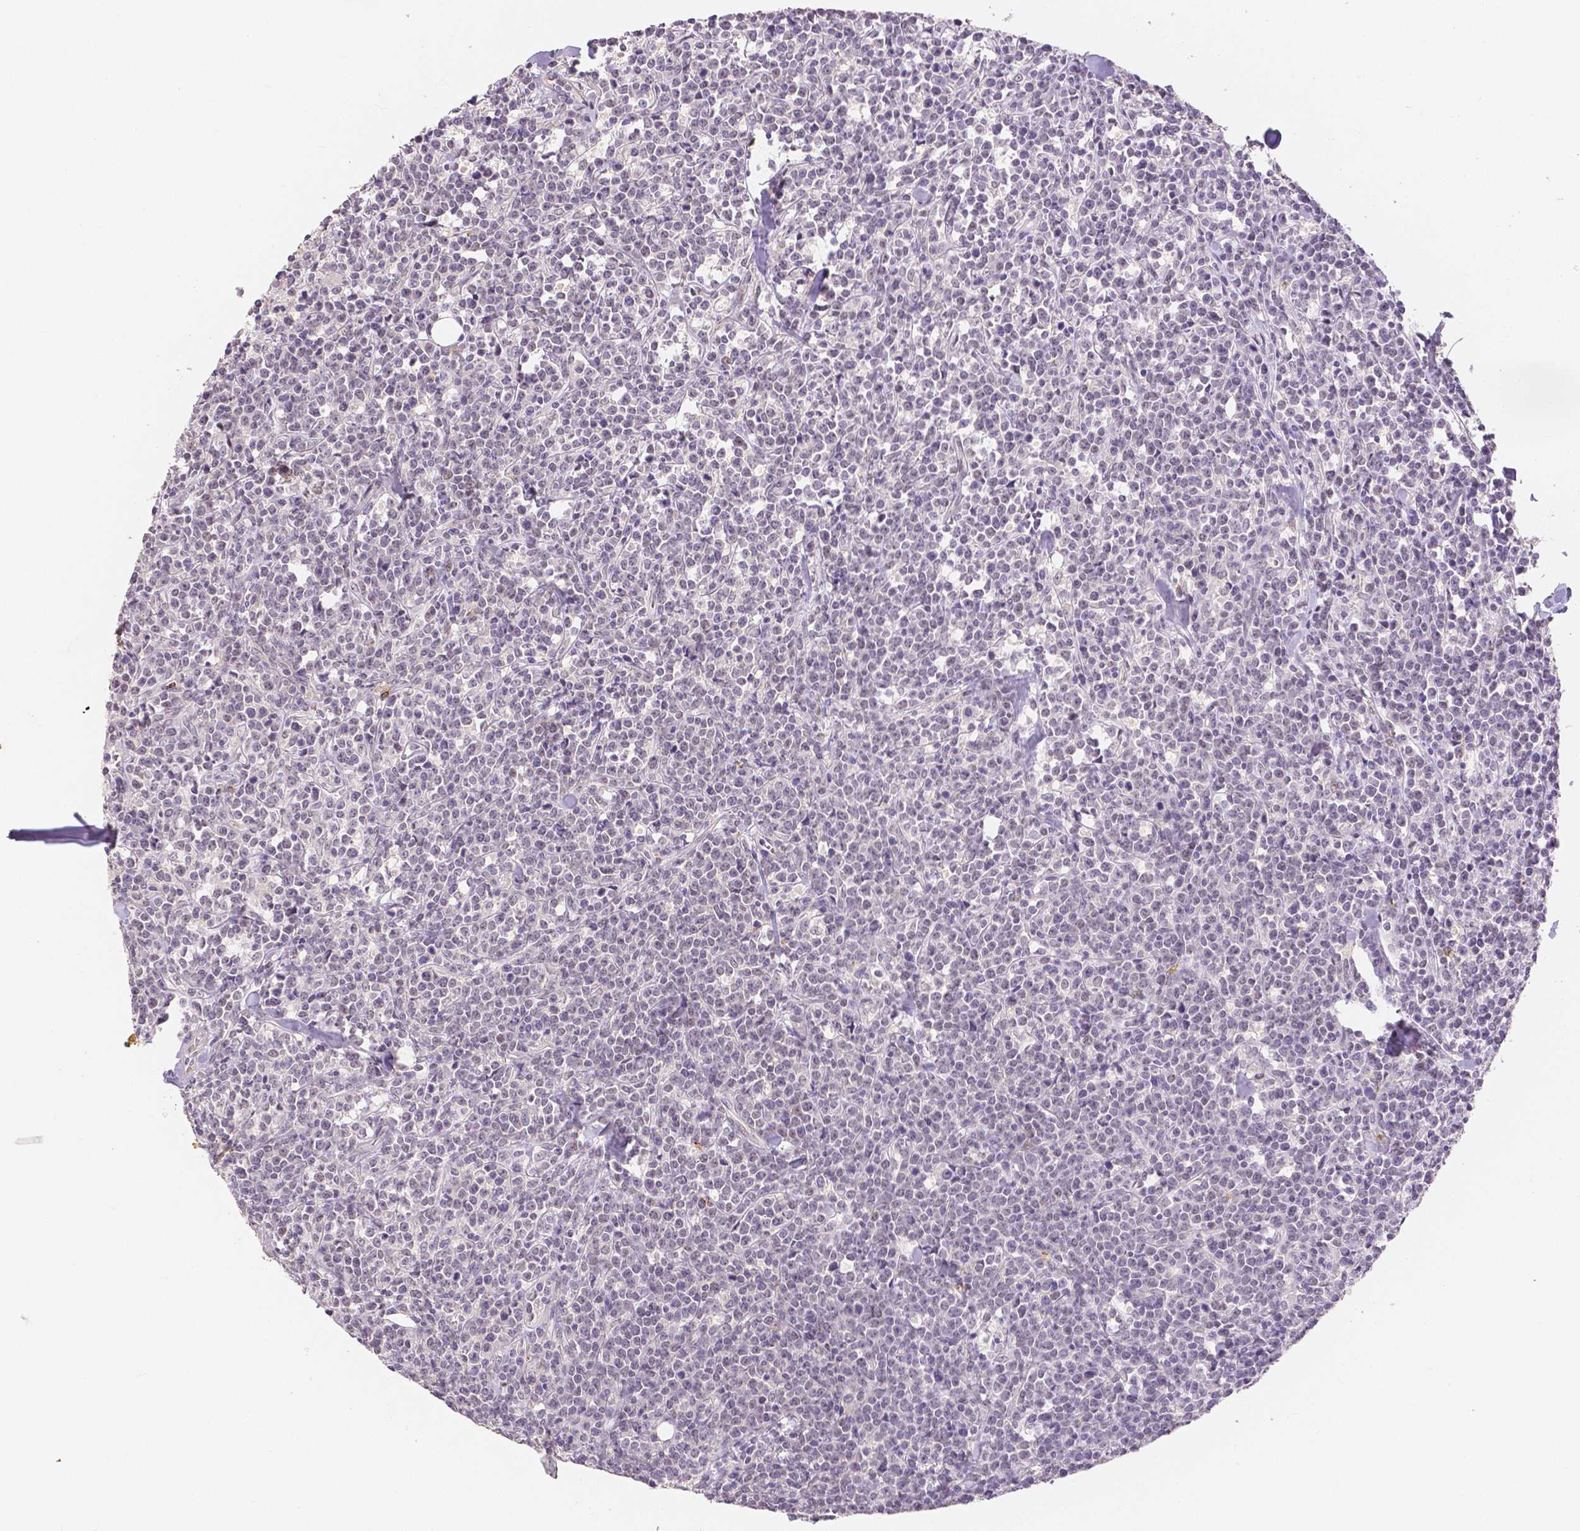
{"staining": {"intensity": "negative", "quantity": "none", "location": "none"}, "tissue": "lymphoma", "cell_type": "Tumor cells", "image_type": "cancer", "snomed": [{"axis": "morphology", "description": "Malignant lymphoma, non-Hodgkin's type, High grade"}, {"axis": "topography", "description": "Small intestine"}], "caption": "An immunohistochemistry photomicrograph of lymphoma is shown. There is no staining in tumor cells of lymphoma.", "gene": "OCLN", "patient": {"sex": "female", "age": 56}}